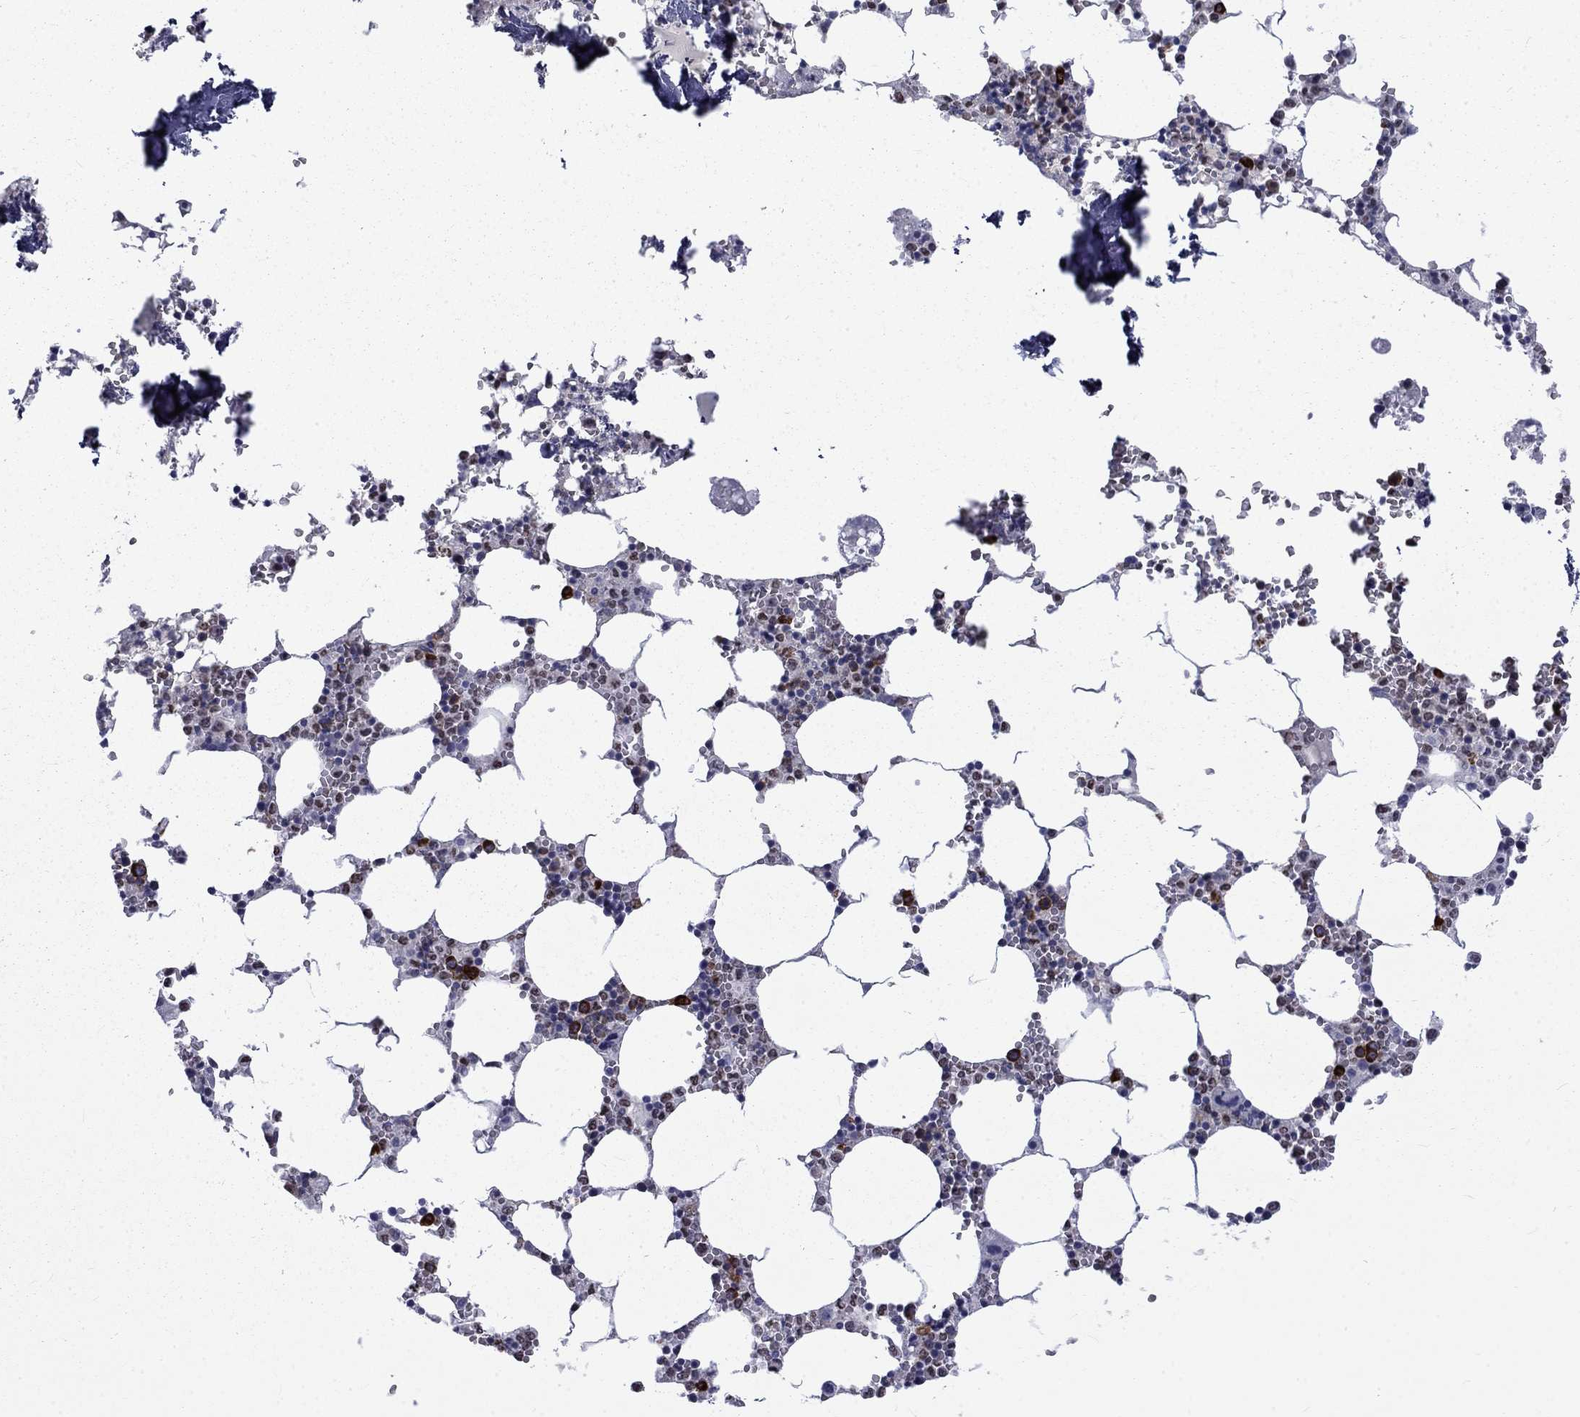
{"staining": {"intensity": "strong", "quantity": "<25%", "location": "cytoplasmic/membranous"}, "tissue": "bone marrow", "cell_type": "Hematopoietic cells", "image_type": "normal", "snomed": [{"axis": "morphology", "description": "Normal tissue, NOS"}, {"axis": "topography", "description": "Bone marrow"}], "caption": "This micrograph displays immunohistochemistry (IHC) staining of benign human bone marrow, with medium strong cytoplasmic/membranous staining in approximately <25% of hematopoietic cells.", "gene": "PABPC4", "patient": {"sex": "female", "age": 64}}